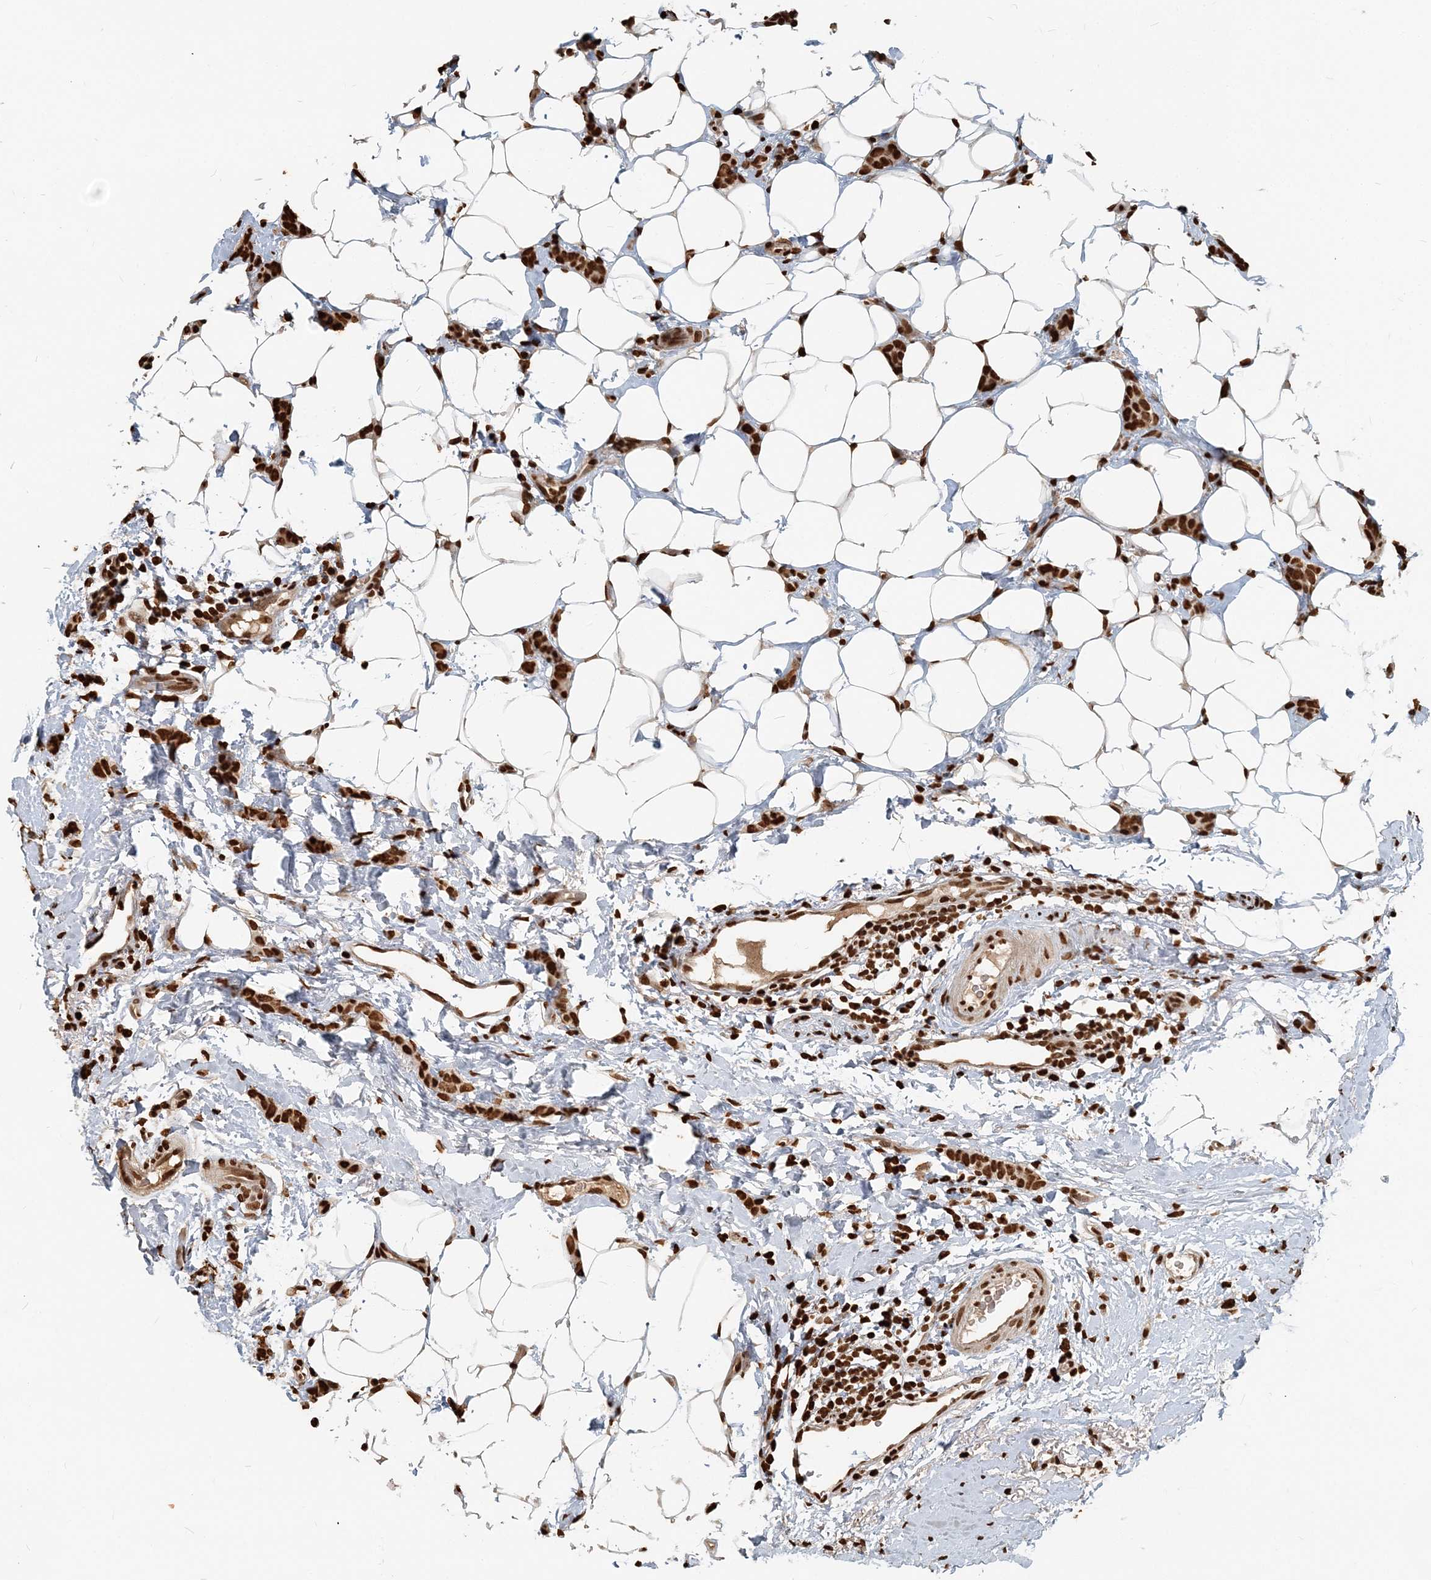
{"staining": {"intensity": "strong", "quantity": ">75%", "location": "nuclear"}, "tissue": "breast cancer", "cell_type": "Tumor cells", "image_type": "cancer", "snomed": [{"axis": "morphology", "description": "Lobular carcinoma"}, {"axis": "topography", "description": "Skin"}, {"axis": "topography", "description": "Breast"}], "caption": "A brown stain labels strong nuclear expression of a protein in breast cancer tumor cells.", "gene": "H3-3B", "patient": {"sex": "female", "age": 46}}